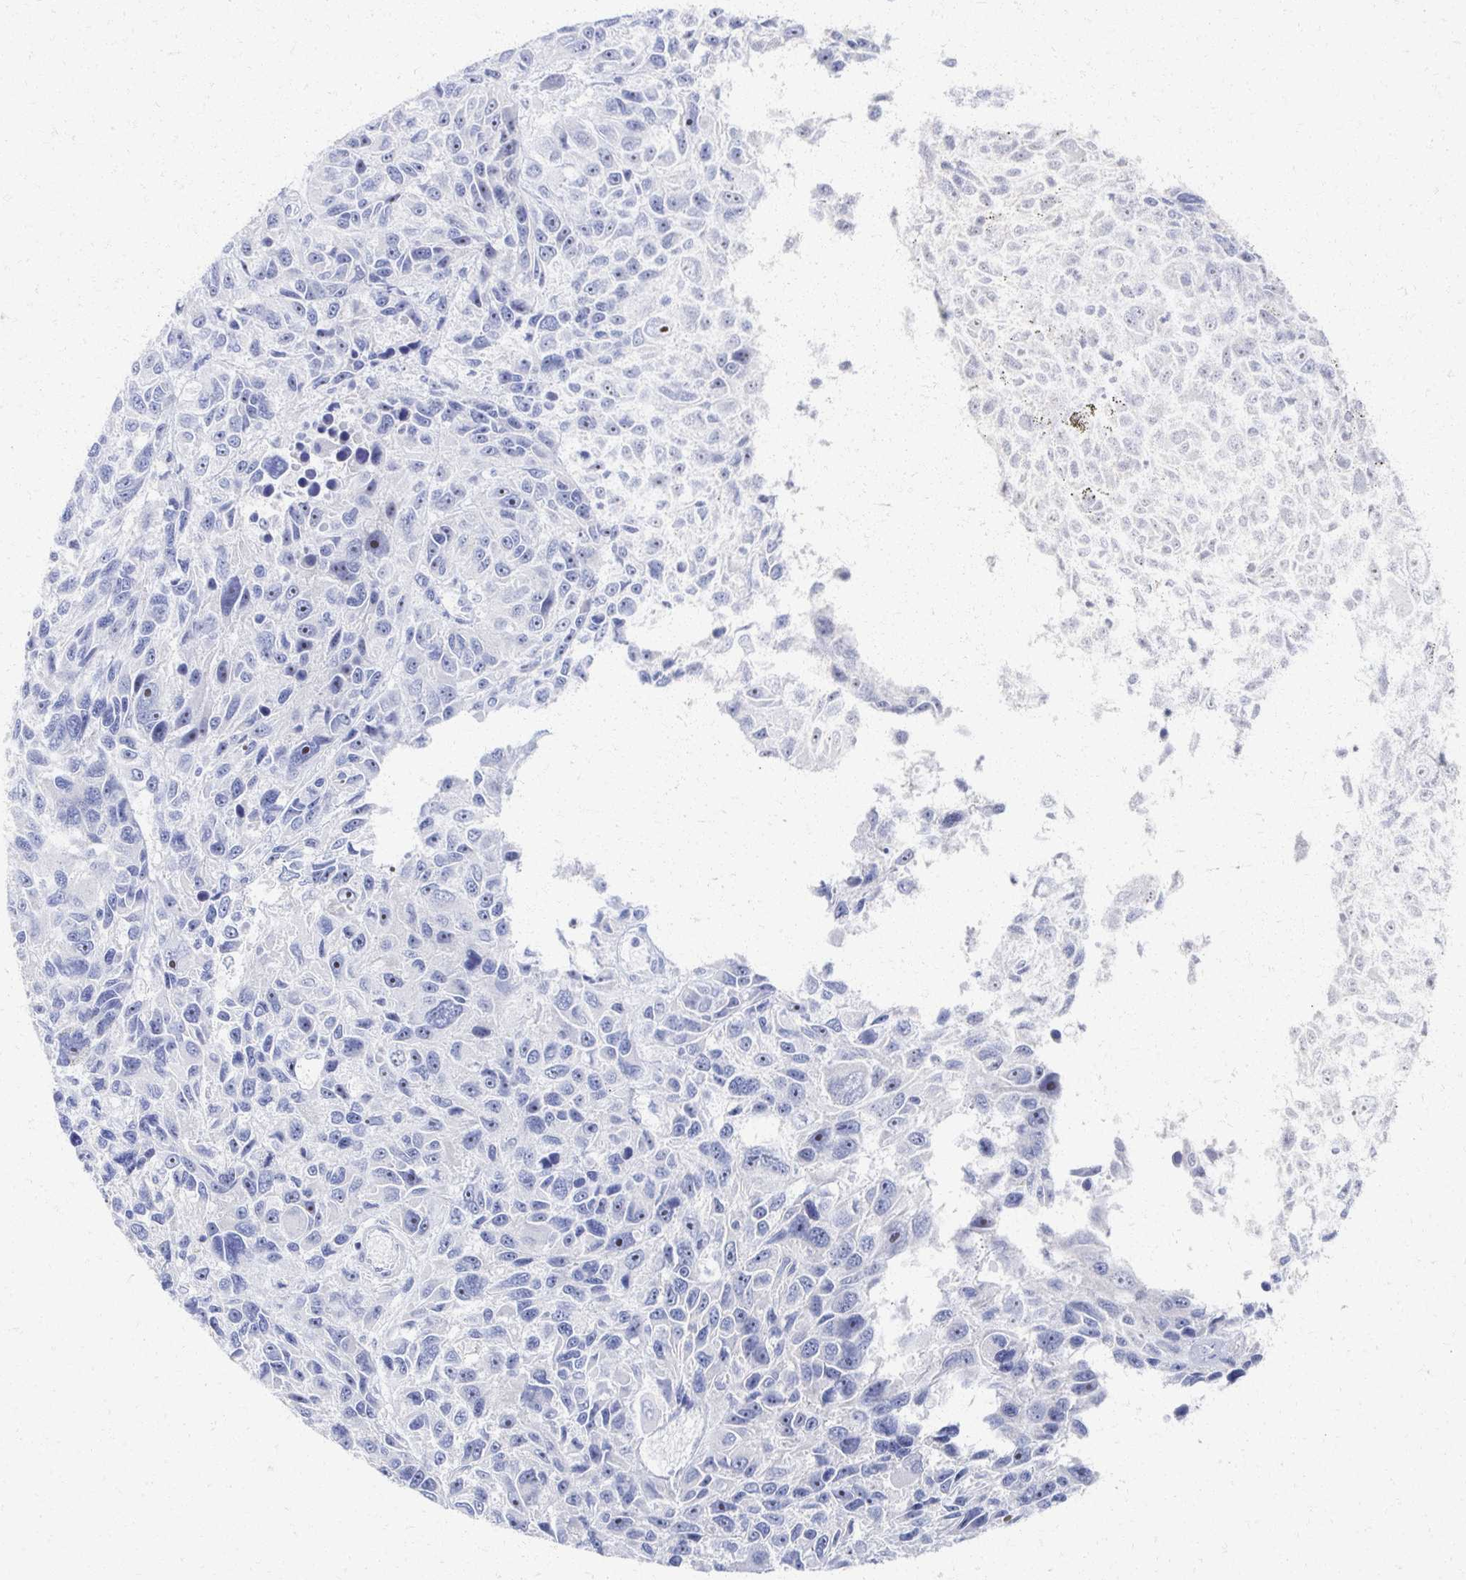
{"staining": {"intensity": "negative", "quantity": "none", "location": "none"}, "tissue": "melanoma", "cell_type": "Tumor cells", "image_type": "cancer", "snomed": [{"axis": "morphology", "description": "Malignant melanoma, NOS"}, {"axis": "topography", "description": "Skin"}], "caption": "Tumor cells are negative for brown protein staining in melanoma.", "gene": "PRR20A", "patient": {"sex": "male", "age": 53}}